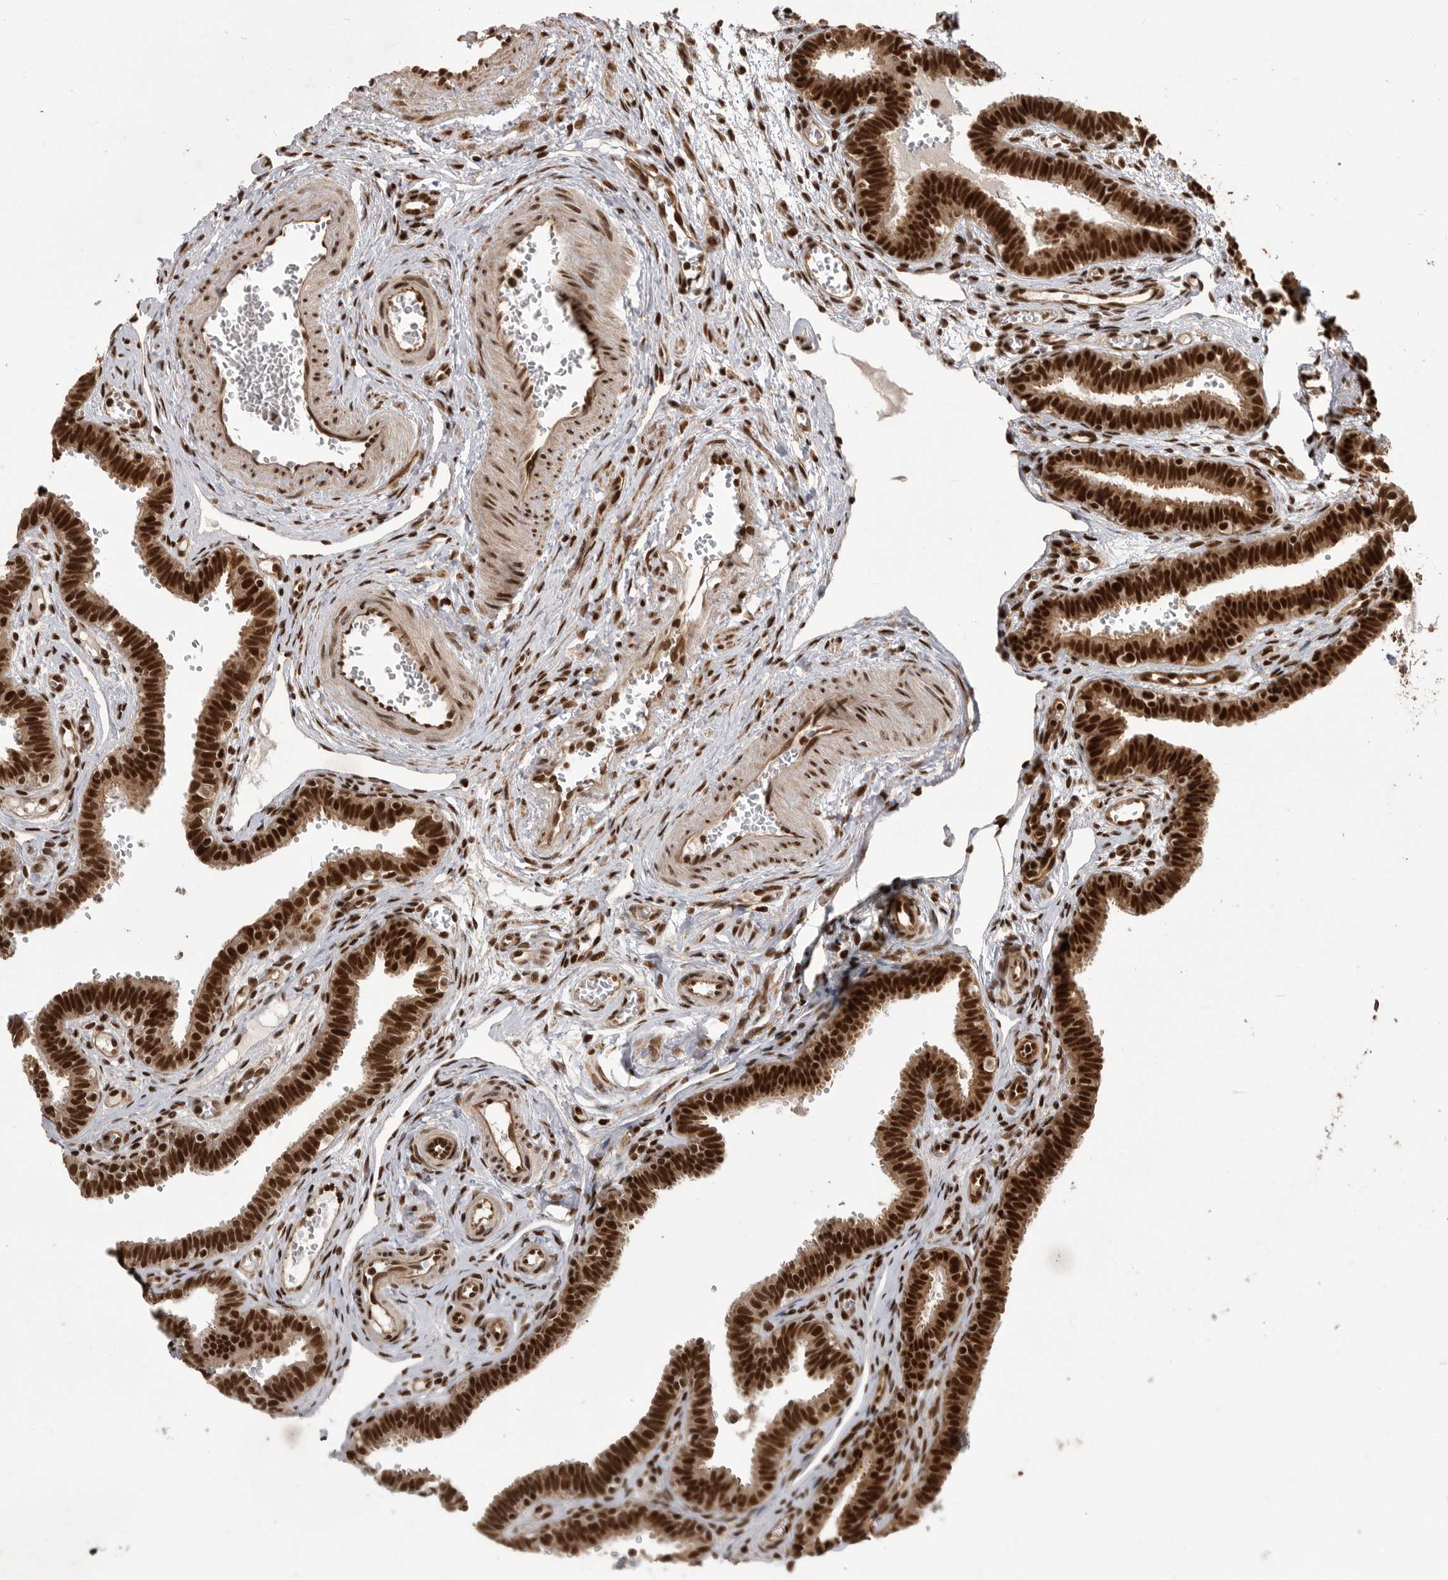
{"staining": {"intensity": "strong", "quantity": ">75%", "location": "nuclear"}, "tissue": "fallopian tube", "cell_type": "Glandular cells", "image_type": "normal", "snomed": [{"axis": "morphology", "description": "Normal tissue, NOS"}, {"axis": "topography", "description": "Fallopian tube"}, {"axis": "topography", "description": "Placenta"}], "caption": "Immunohistochemistry (DAB (3,3'-diaminobenzidine)) staining of normal human fallopian tube shows strong nuclear protein positivity in approximately >75% of glandular cells.", "gene": "PPP1R8", "patient": {"sex": "female", "age": 32}}